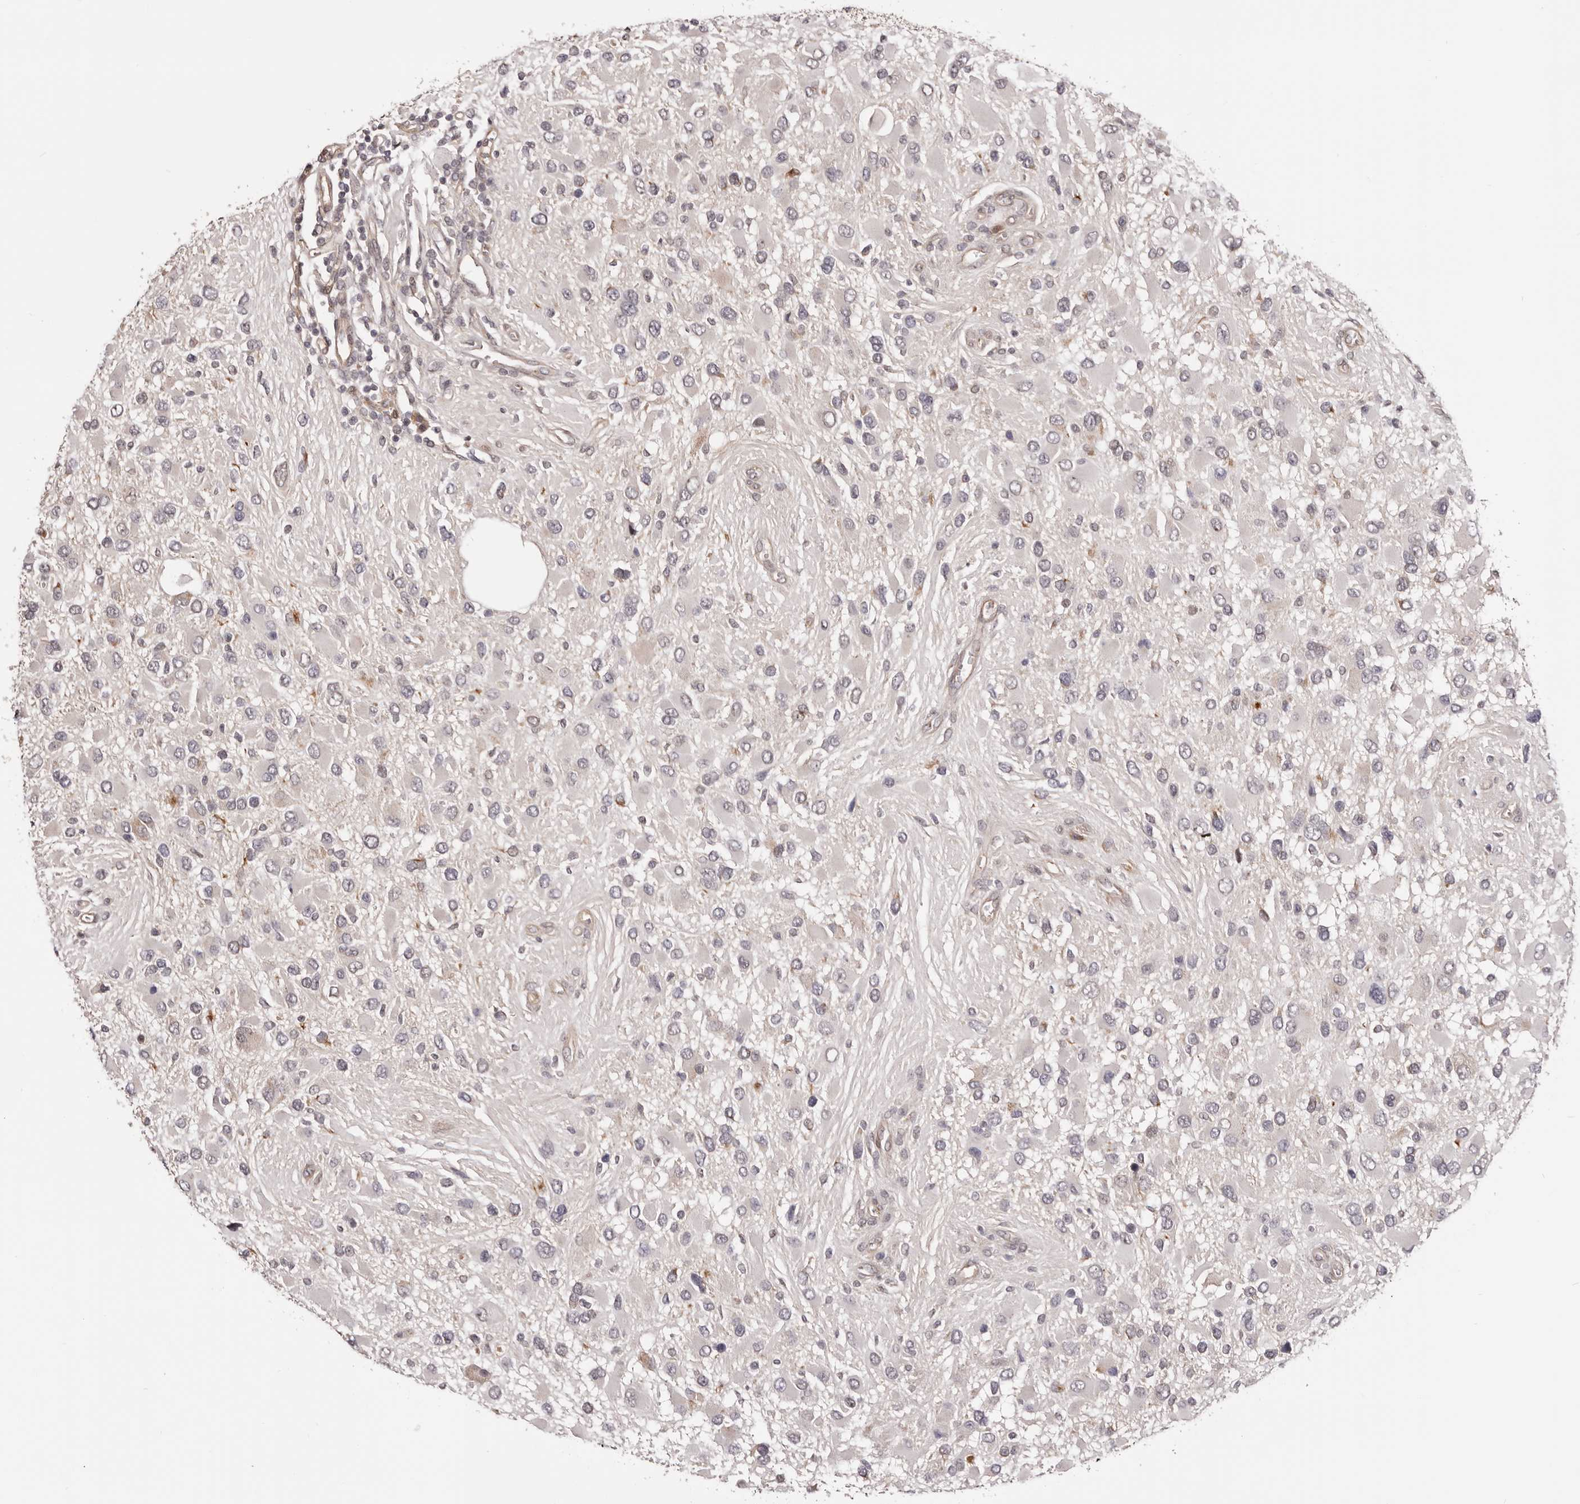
{"staining": {"intensity": "negative", "quantity": "none", "location": "none"}, "tissue": "glioma", "cell_type": "Tumor cells", "image_type": "cancer", "snomed": [{"axis": "morphology", "description": "Glioma, malignant, High grade"}, {"axis": "topography", "description": "Brain"}], "caption": "An image of human malignant glioma (high-grade) is negative for staining in tumor cells.", "gene": "NOL12", "patient": {"sex": "male", "age": 53}}